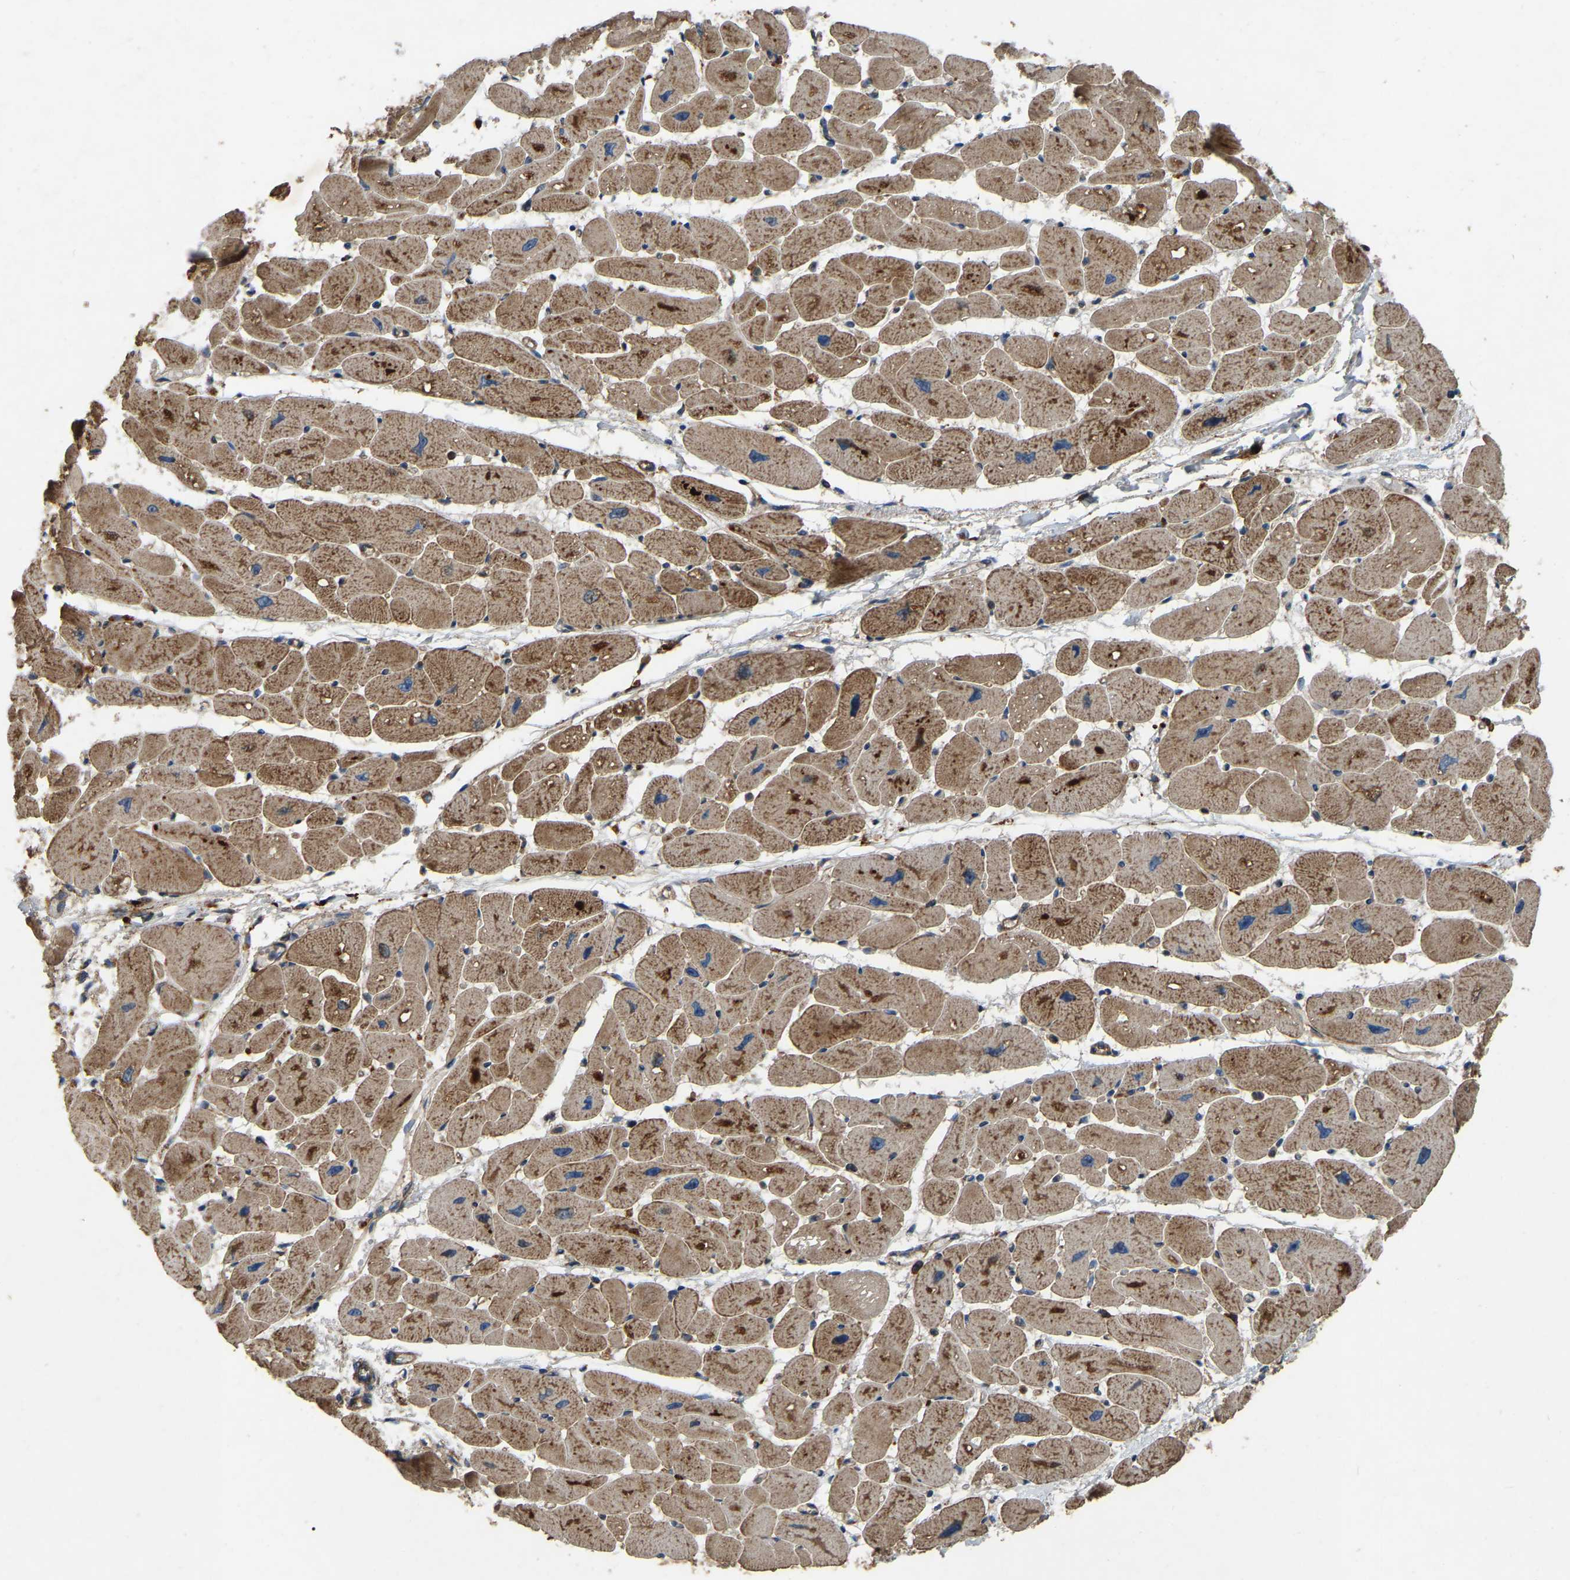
{"staining": {"intensity": "strong", "quantity": ">75%", "location": "cytoplasmic/membranous"}, "tissue": "heart muscle", "cell_type": "Cardiomyocytes", "image_type": "normal", "snomed": [{"axis": "morphology", "description": "Normal tissue, NOS"}, {"axis": "topography", "description": "Heart"}], "caption": "This micrograph shows benign heart muscle stained with immunohistochemistry to label a protein in brown. The cytoplasmic/membranous of cardiomyocytes show strong positivity for the protein. Nuclei are counter-stained blue.", "gene": "SAMD9L", "patient": {"sex": "female", "age": 54}}